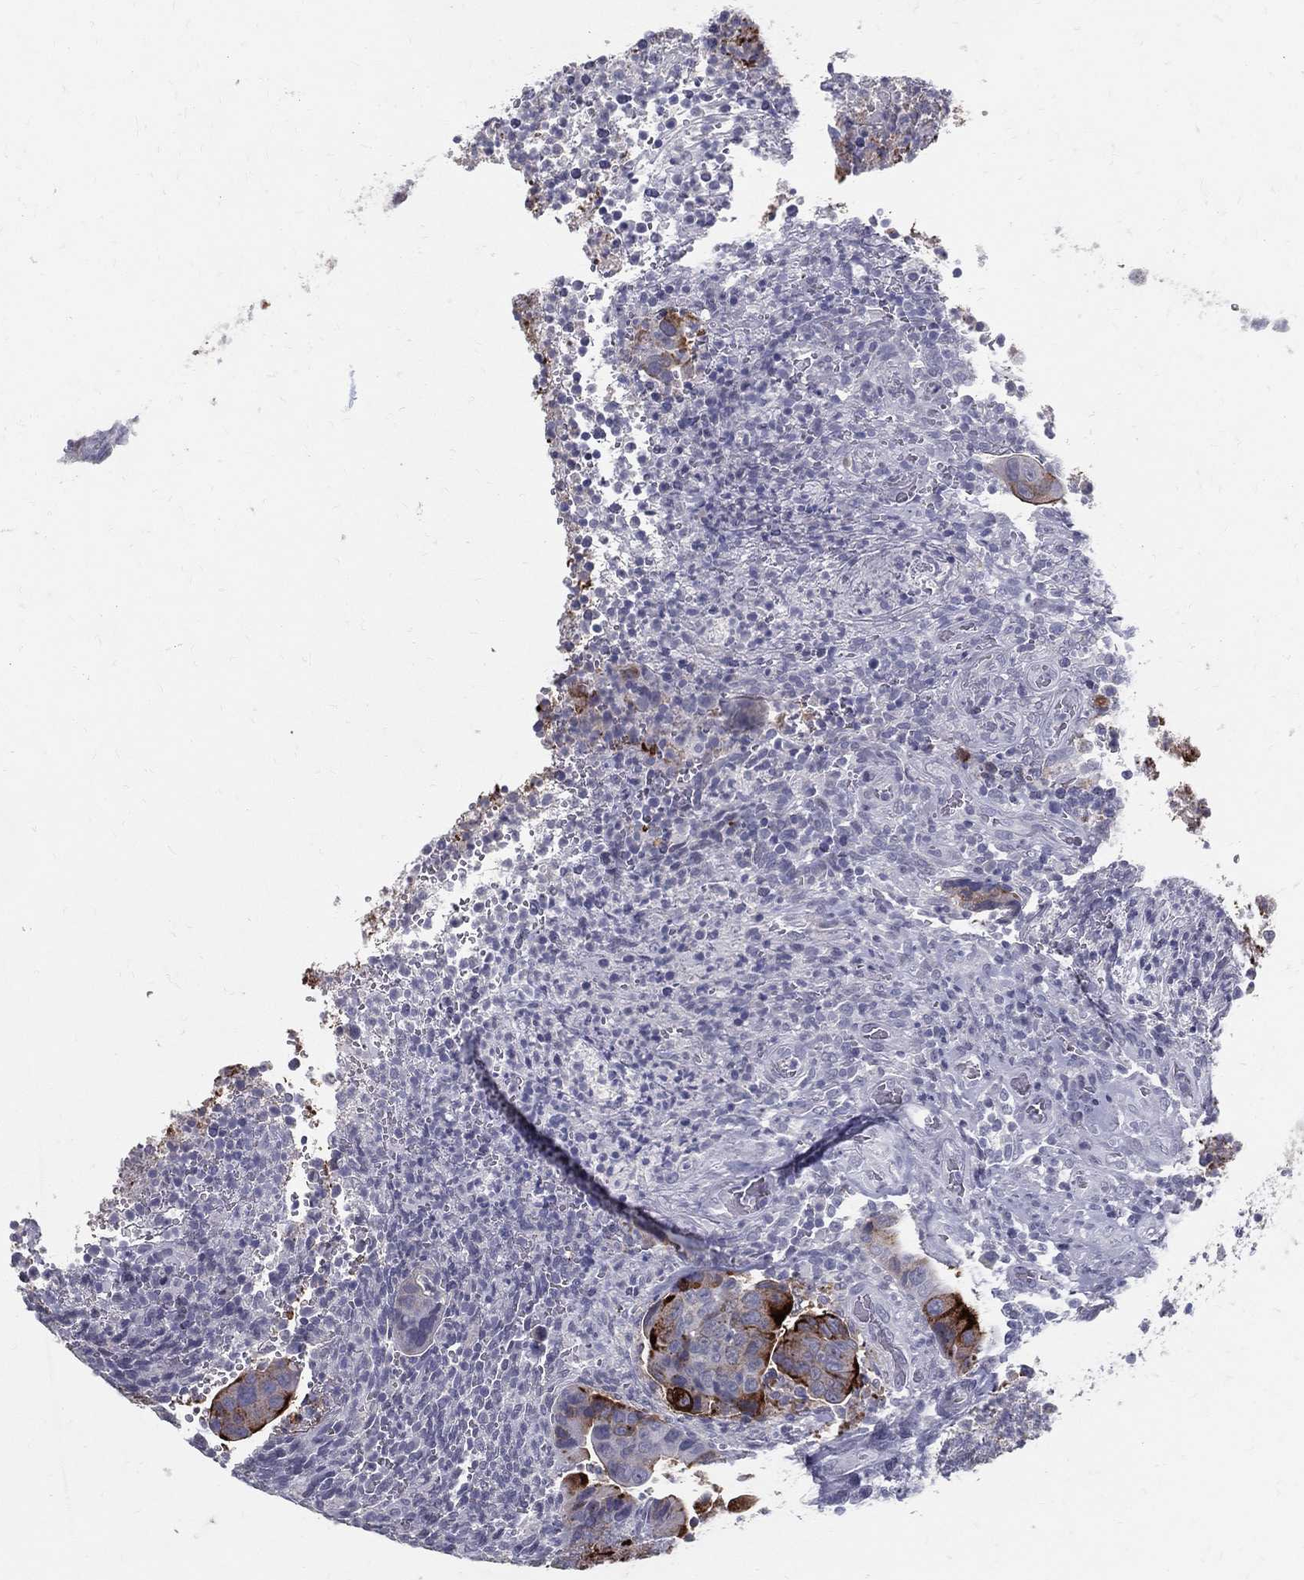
{"staining": {"intensity": "strong", "quantity": "25%-75%", "location": "cytoplasmic/membranous"}, "tissue": "colorectal cancer", "cell_type": "Tumor cells", "image_type": "cancer", "snomed": [{"axis": "morphology", "description": "Adenocarcinoma, NOS"}, {"axis": "topography", "description": "Colon"}], "caption": "The immunohistochemical stain highlights strong cytoplasmic/membranous expression in tumor cells of colorectal adenocarcinoma tissue. (DAB = brown stain, brightfield microscopy at high magnification).", "gene": "ACE2", "patient": {"sex": "female", "age": 56}}